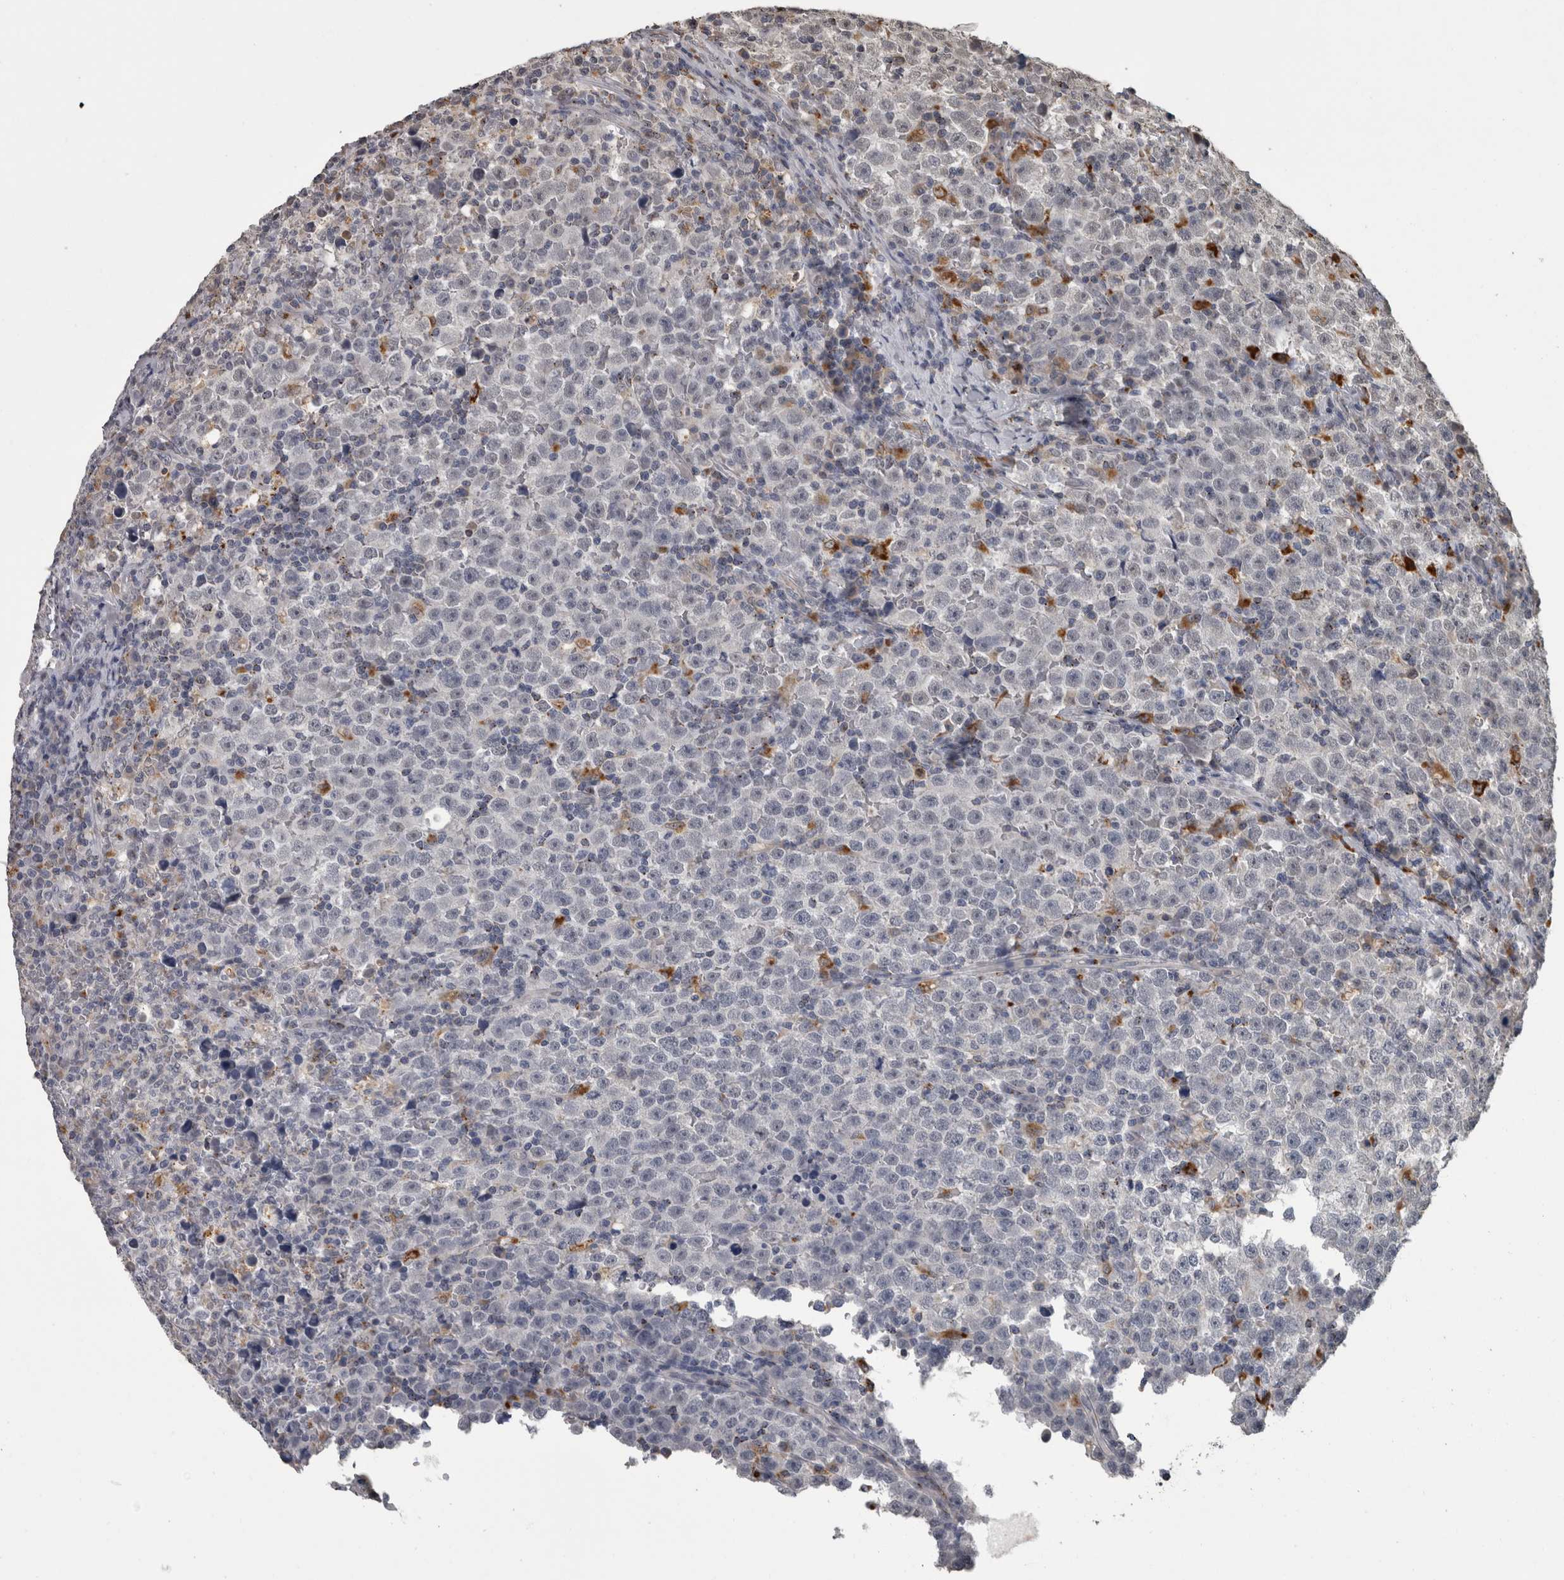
{"staining": {"intensity": "negative", "quantity": "none", "location": "none"}, "tissue": "testis cancer", "cell_type": "Tumor cells", "image_type": "cancer", "snomed": [{"axis": "morphology", "description": "Seminoma, NOS"}, {"axis": "topography", "description": "Testis"}], "caption": "High power microscopy image of an immunohistochemistry micrograph of testis cancer (seminoma), revealing no significant expression in tumor cells.", "gene": "NAAA", "patient": {"sex": "male", "age": 43}}